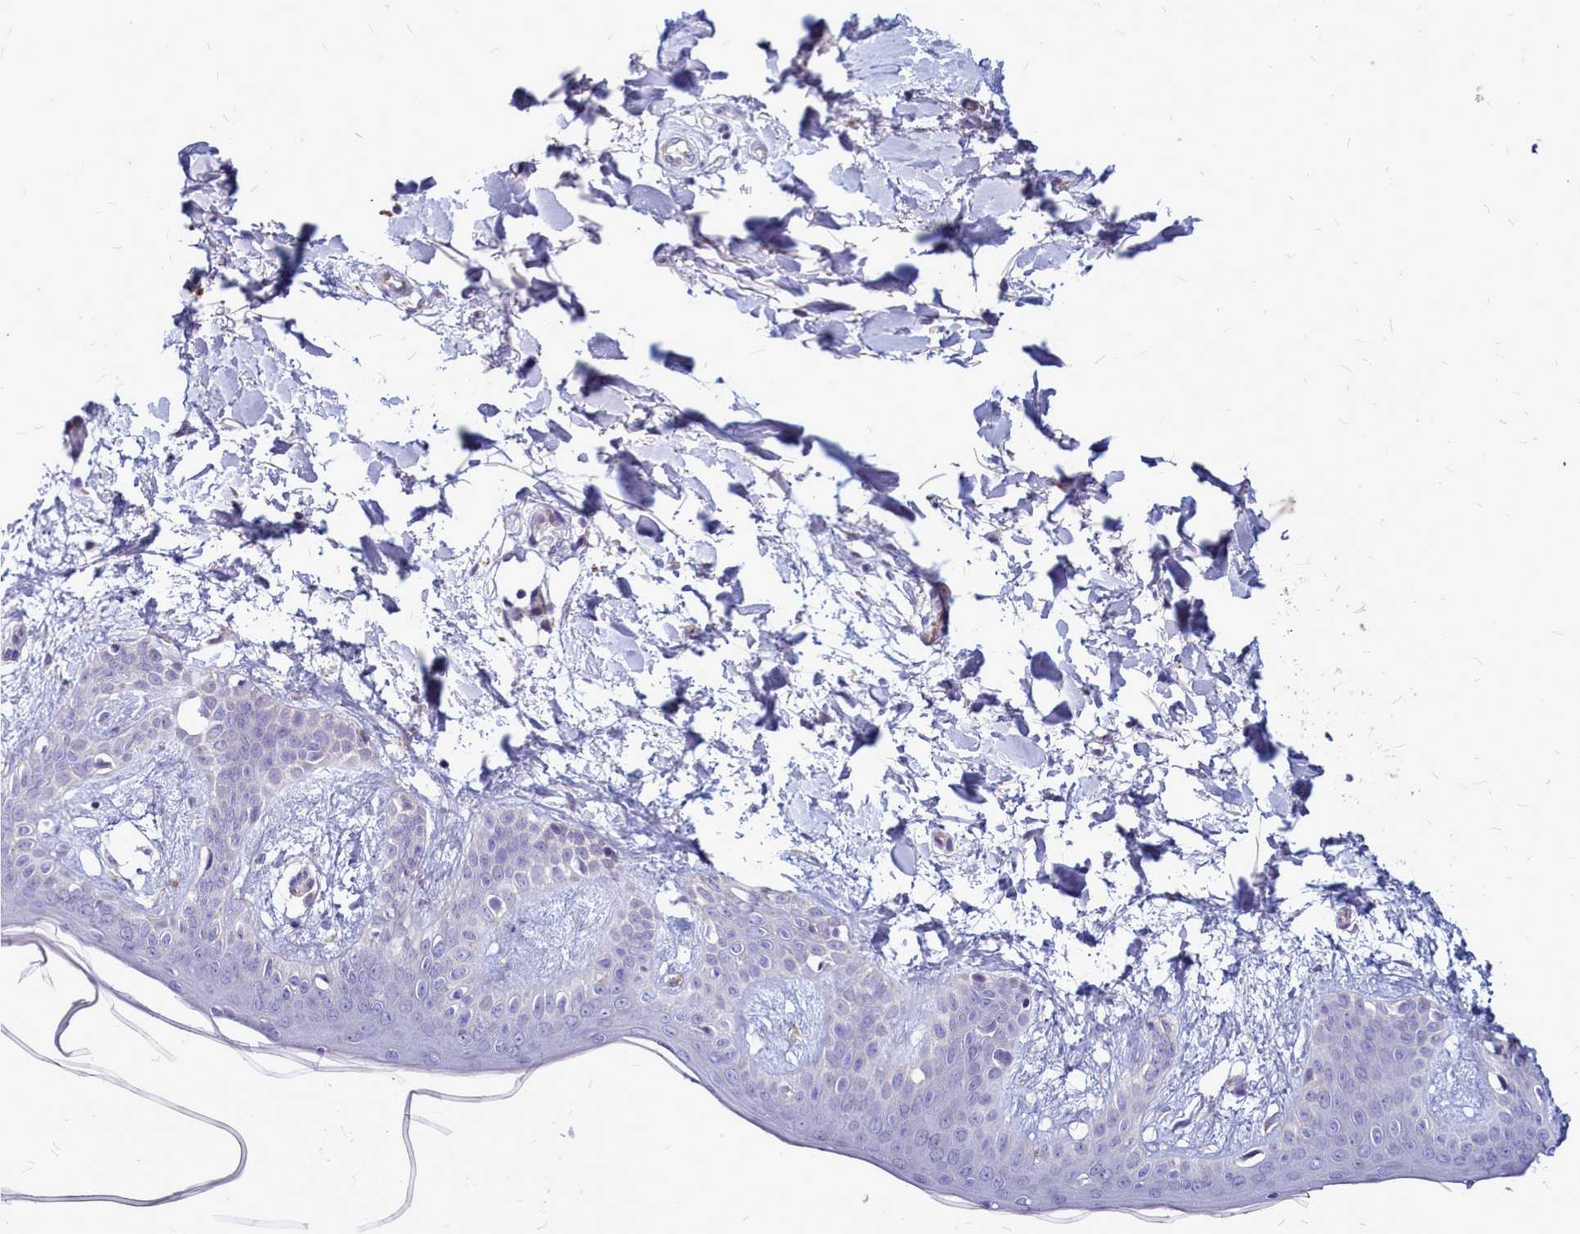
{"staining": {"intensity": "weak", "quantity": "25%-75%", "location": "cytoplasmic/membranous"}, "tissue": "skin", "cell_type": "Fibroblasts", "image_type": "normal", "snomed": [{"axis": "morphology", "description": "Normal tissue, NOS"}, {"axis": "topography", "description": "Skin"}], "caption": "DAB immunohistochemical staining of unremarkable skin reveals weak cytoplasmic/membranous protein expression in approximately 25%-75% of fibroblasts.", "gene": "SMPD4", "patient": {"sex": "female", "age": 34}}